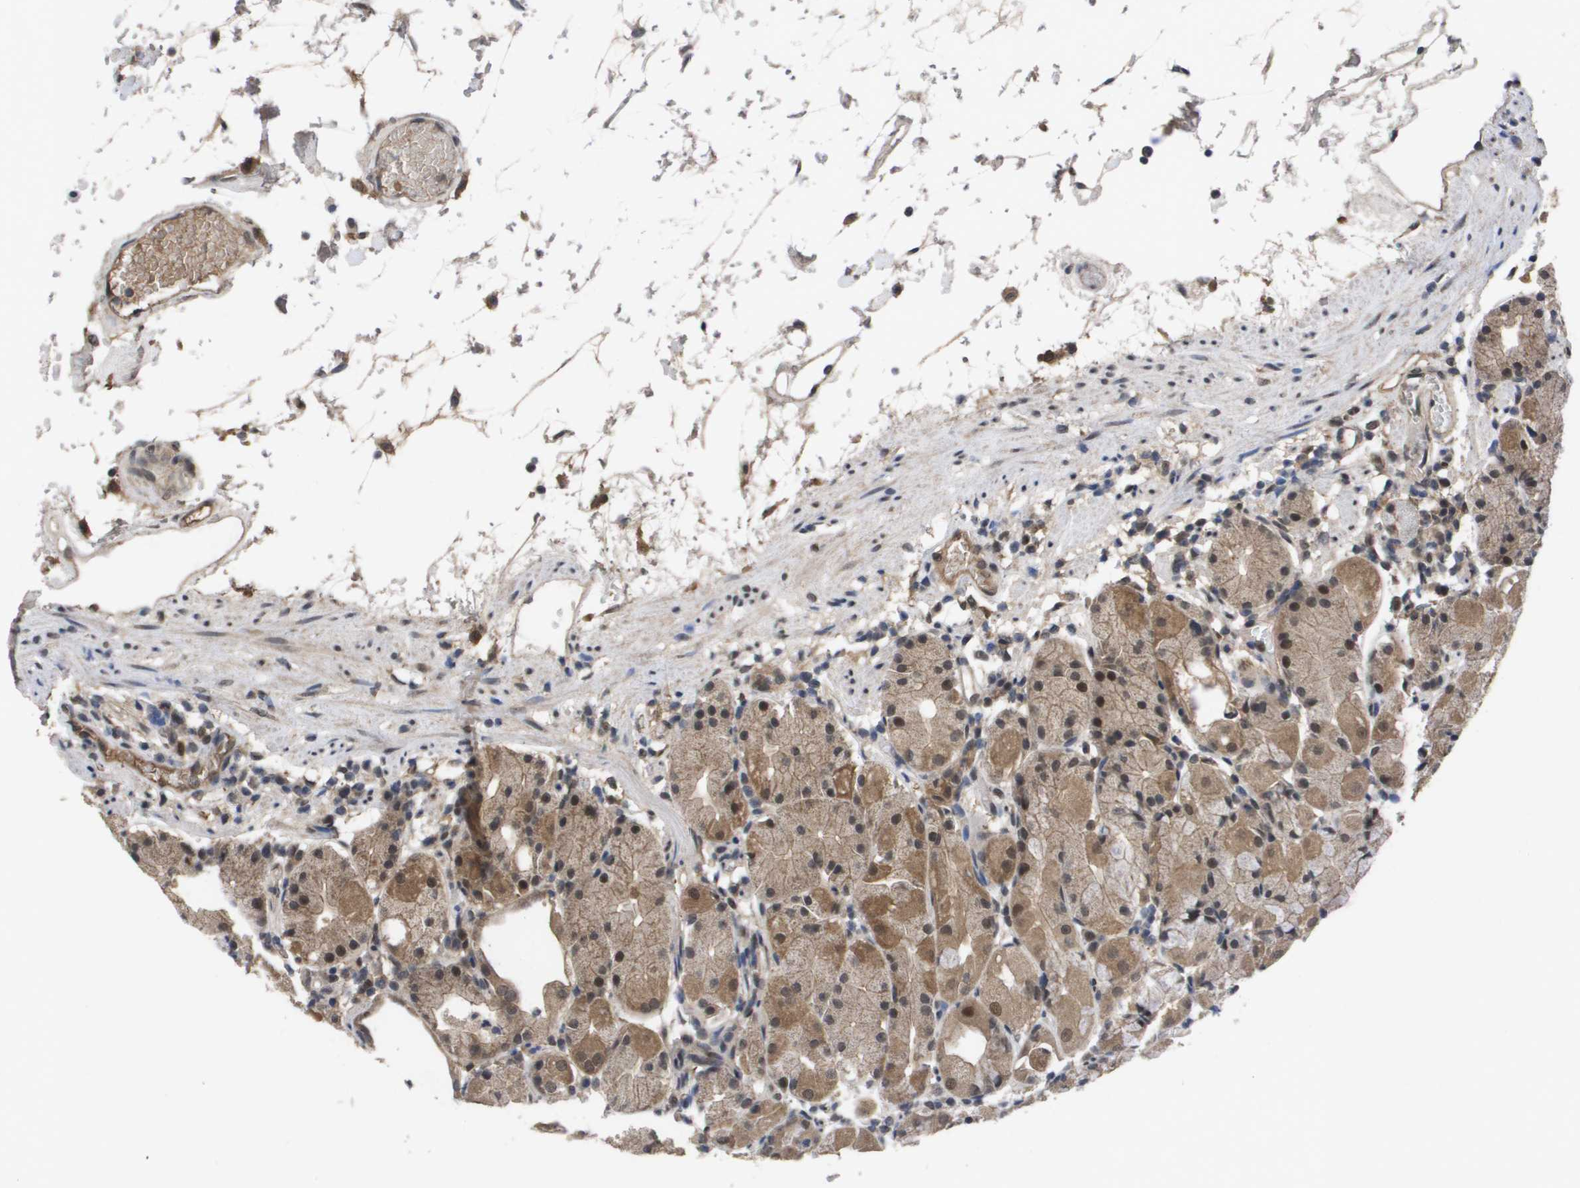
{"staining": {"intensity": "moderate", "quantity": ">75%", "location": "cytoplasmic/membranous"}, "tissue": "stomach", "cell_type": "Glandular cells", "image_type": "normal", "snomed": [{"axis": "morphology", "description": "Normal tissue, NOS"}, {"axis": "topography", "description": "Stomach"}, {"axis": "topography", "description": "Stomach, lower"}], "caption": "Immunohistochemistry (IHC) of benign human stomach displays medium levels of moderate cytoplasmic/membranous staining in approximately >75% of glandular cells.", "gene": "AMBRA1", "patient": {"sex": "female", "age": 75}}